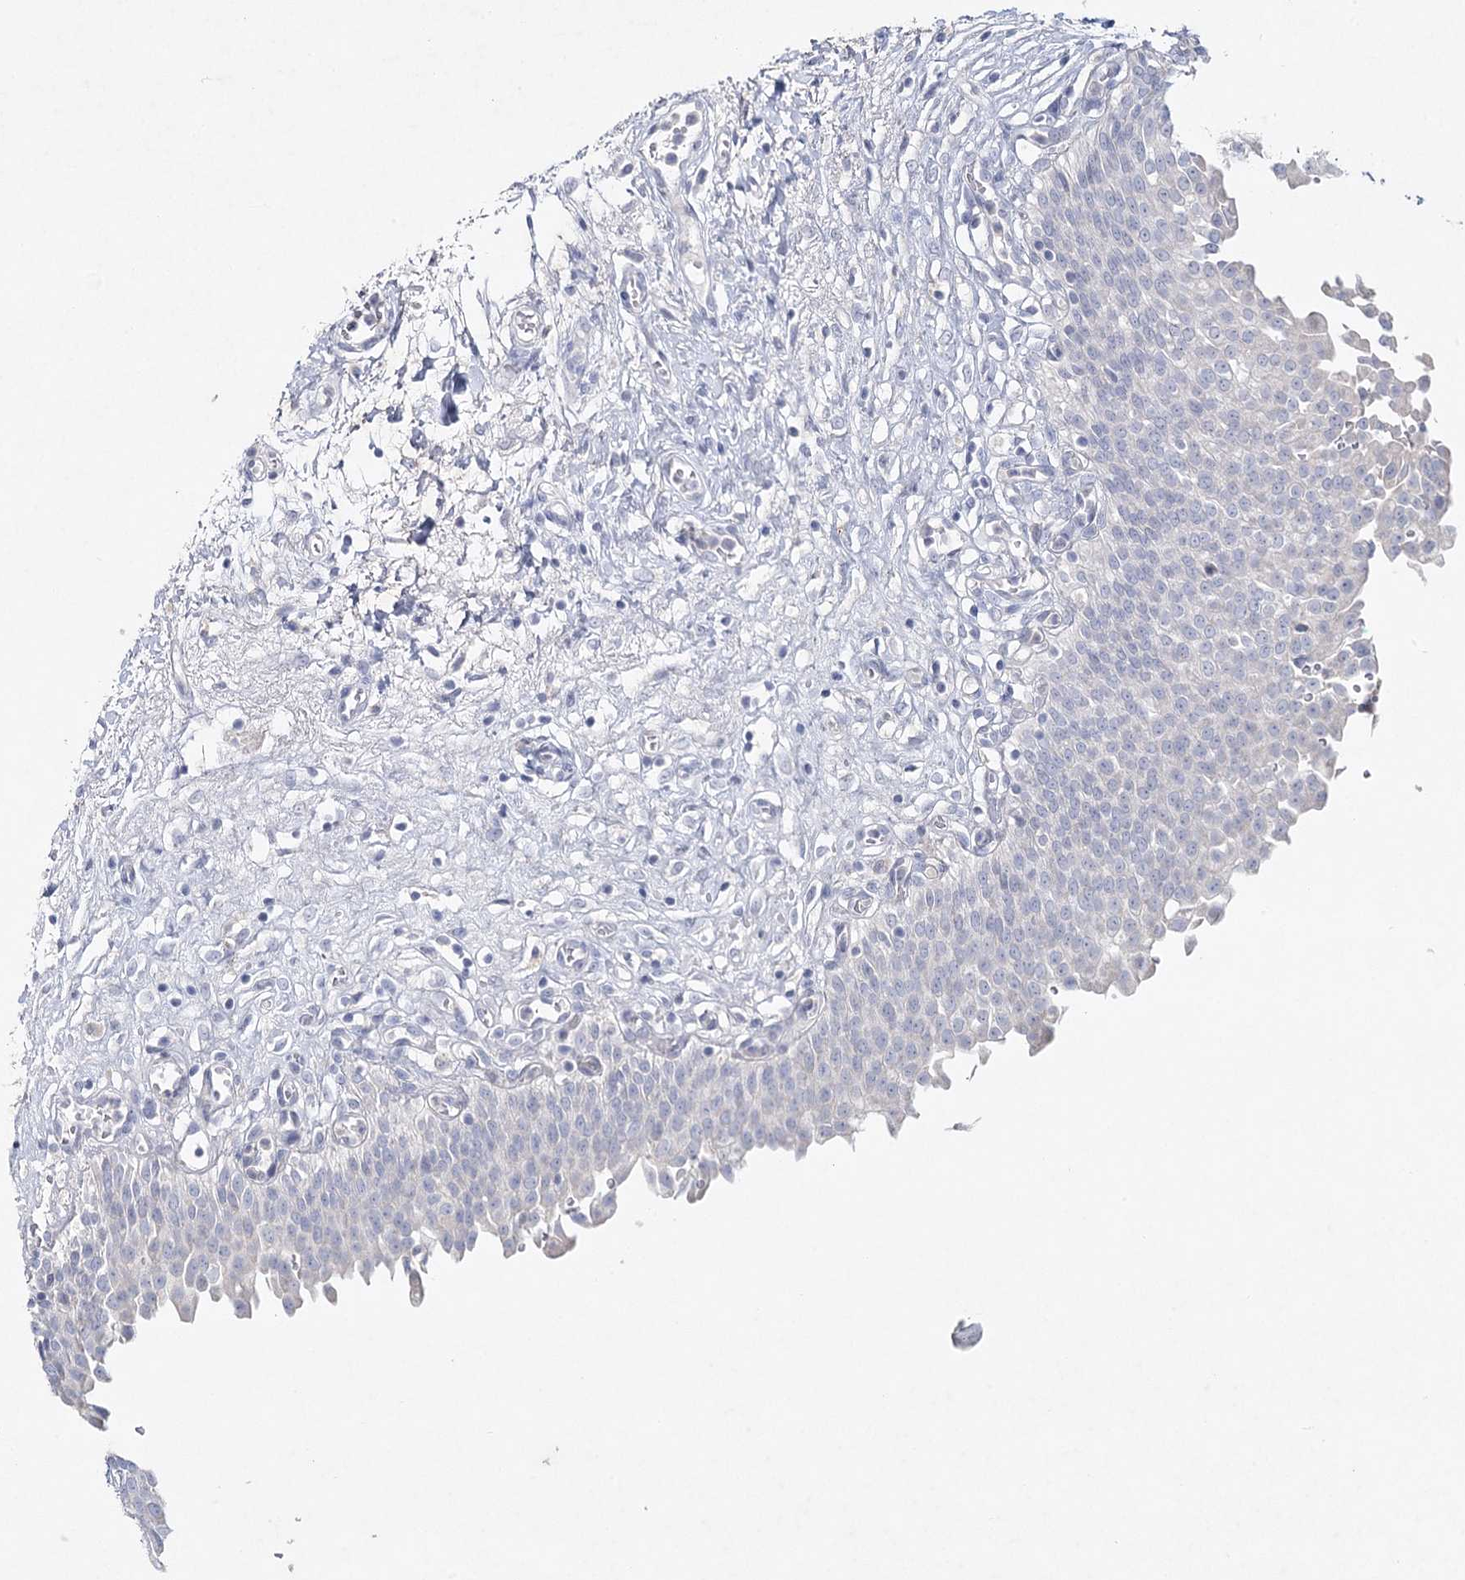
{"staining": {"intensity": "negative", "quantity": "none", "location": "none"}, "tissue": "urinary bladder", "cell_type": "Urothelial cells", "image_type": "normal", "snomed": [{"axis": "morphology", "description": "Urothelial carcinoma, High grade"}, {"axis": "topography", "description": "Urinary bladder"}], "caption": "This image is of benign urinary bladder stained with immunohistochemistry (IHC) to label a protein in brown with the nuclei are counter-stained blue. There is no expression in urothelial cells.", "gene": "MAP3K13", "patient": {"sex": "male", "age": 46}}